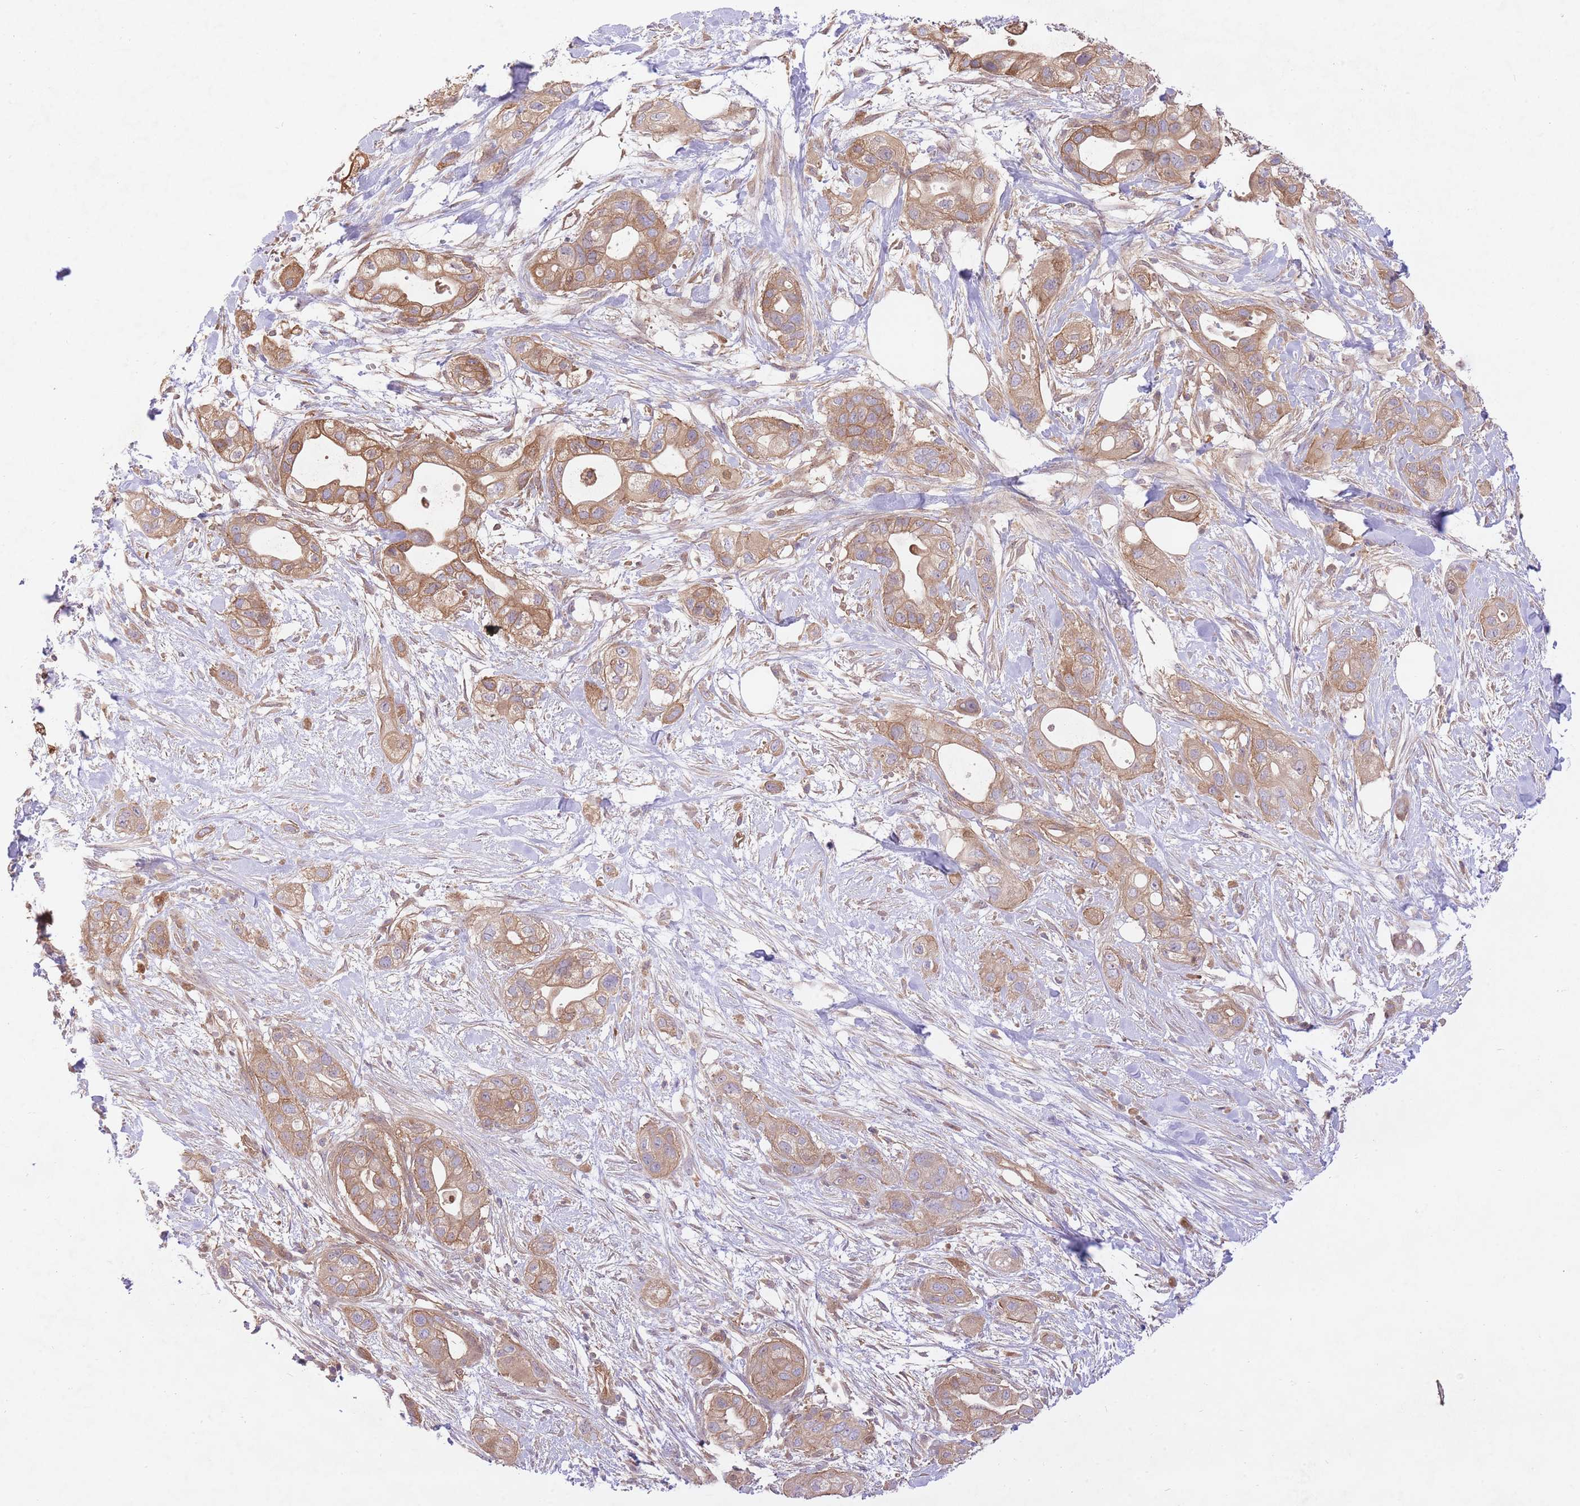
{"staining": {"intensity": "moderate", "quantity": ">75%", "location": "cytoplasmic/membranous"}, "tissue": "pancreatic cancer", "cell_type": "Tumor cells", "image_type": "cancer", "snomed": [{"axis": "morphology", "description": "Adenocarcinoma, NOS"}, {"axis": "topography", "description": "Pancreas"}], "caption": "Immunohistochemistry (IHC) micrograph of neoplastic tissue: human adenocarcinoma (pancreatic) stained using immunohistochemistry (IHC) displays medium levels of moderate protein expression localized specifically in the cytoplasmic/membranous of tumor cells, appearing as a cytoplasmic/membranous brown color.", "gene": "PREP", "patient": {"sex": "male", "age": 44}}